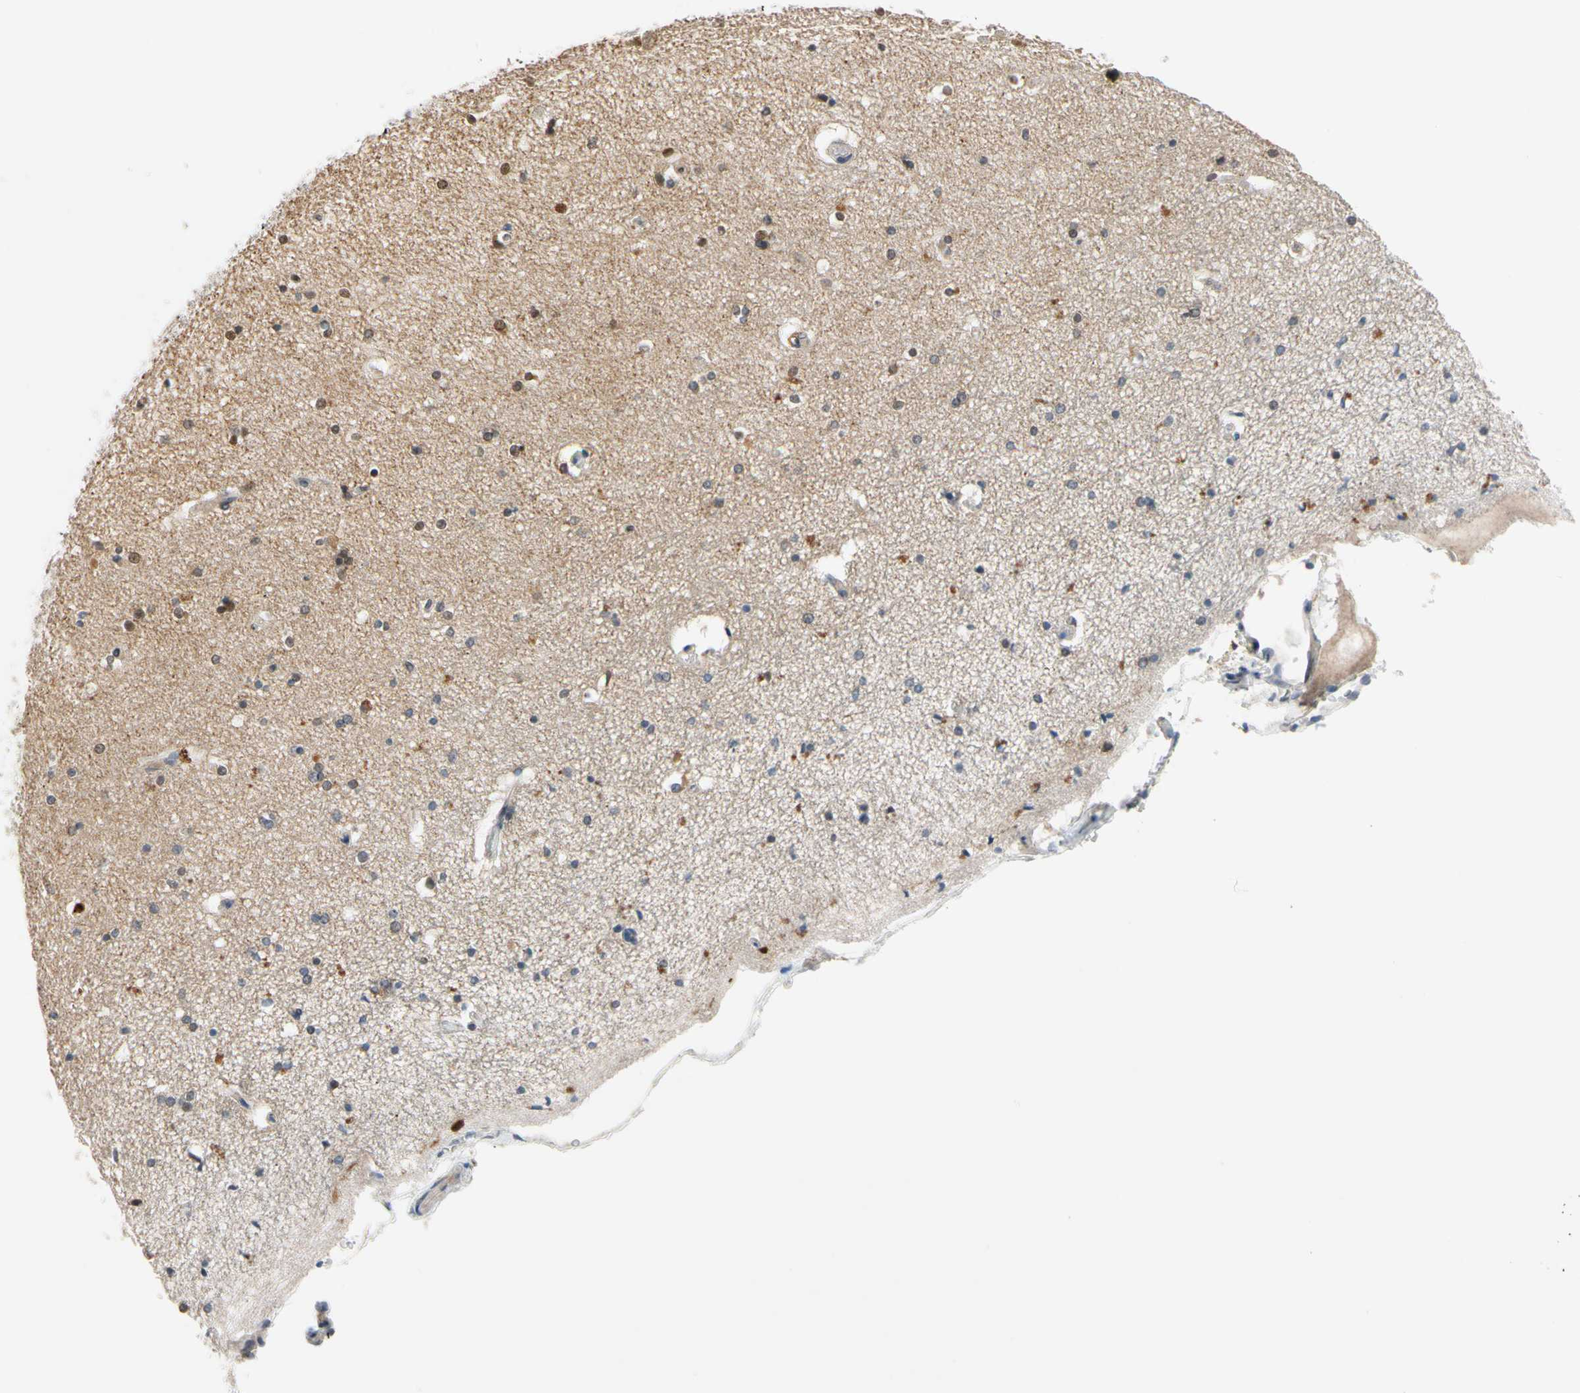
{"staining": {"intensity": "moderate", "quantity": "<25%", "location": "nuclear"}, "tissue": "hippocampus", "cell_type": "Glial cells", "image_type": "normal", "snomed": [{"axis": "morphology", "description": "Normal tissue, NOS"}, {"axis": "topography", "description": "Hippocampus"}], "caption": "Brown immunohistochemical staining in normal human hippocampus exhibits moderate nuclear positivity in about <25% of glial cells.", "gene": "SLC27A6", "patient": {"sex": "female", "age": 54}}